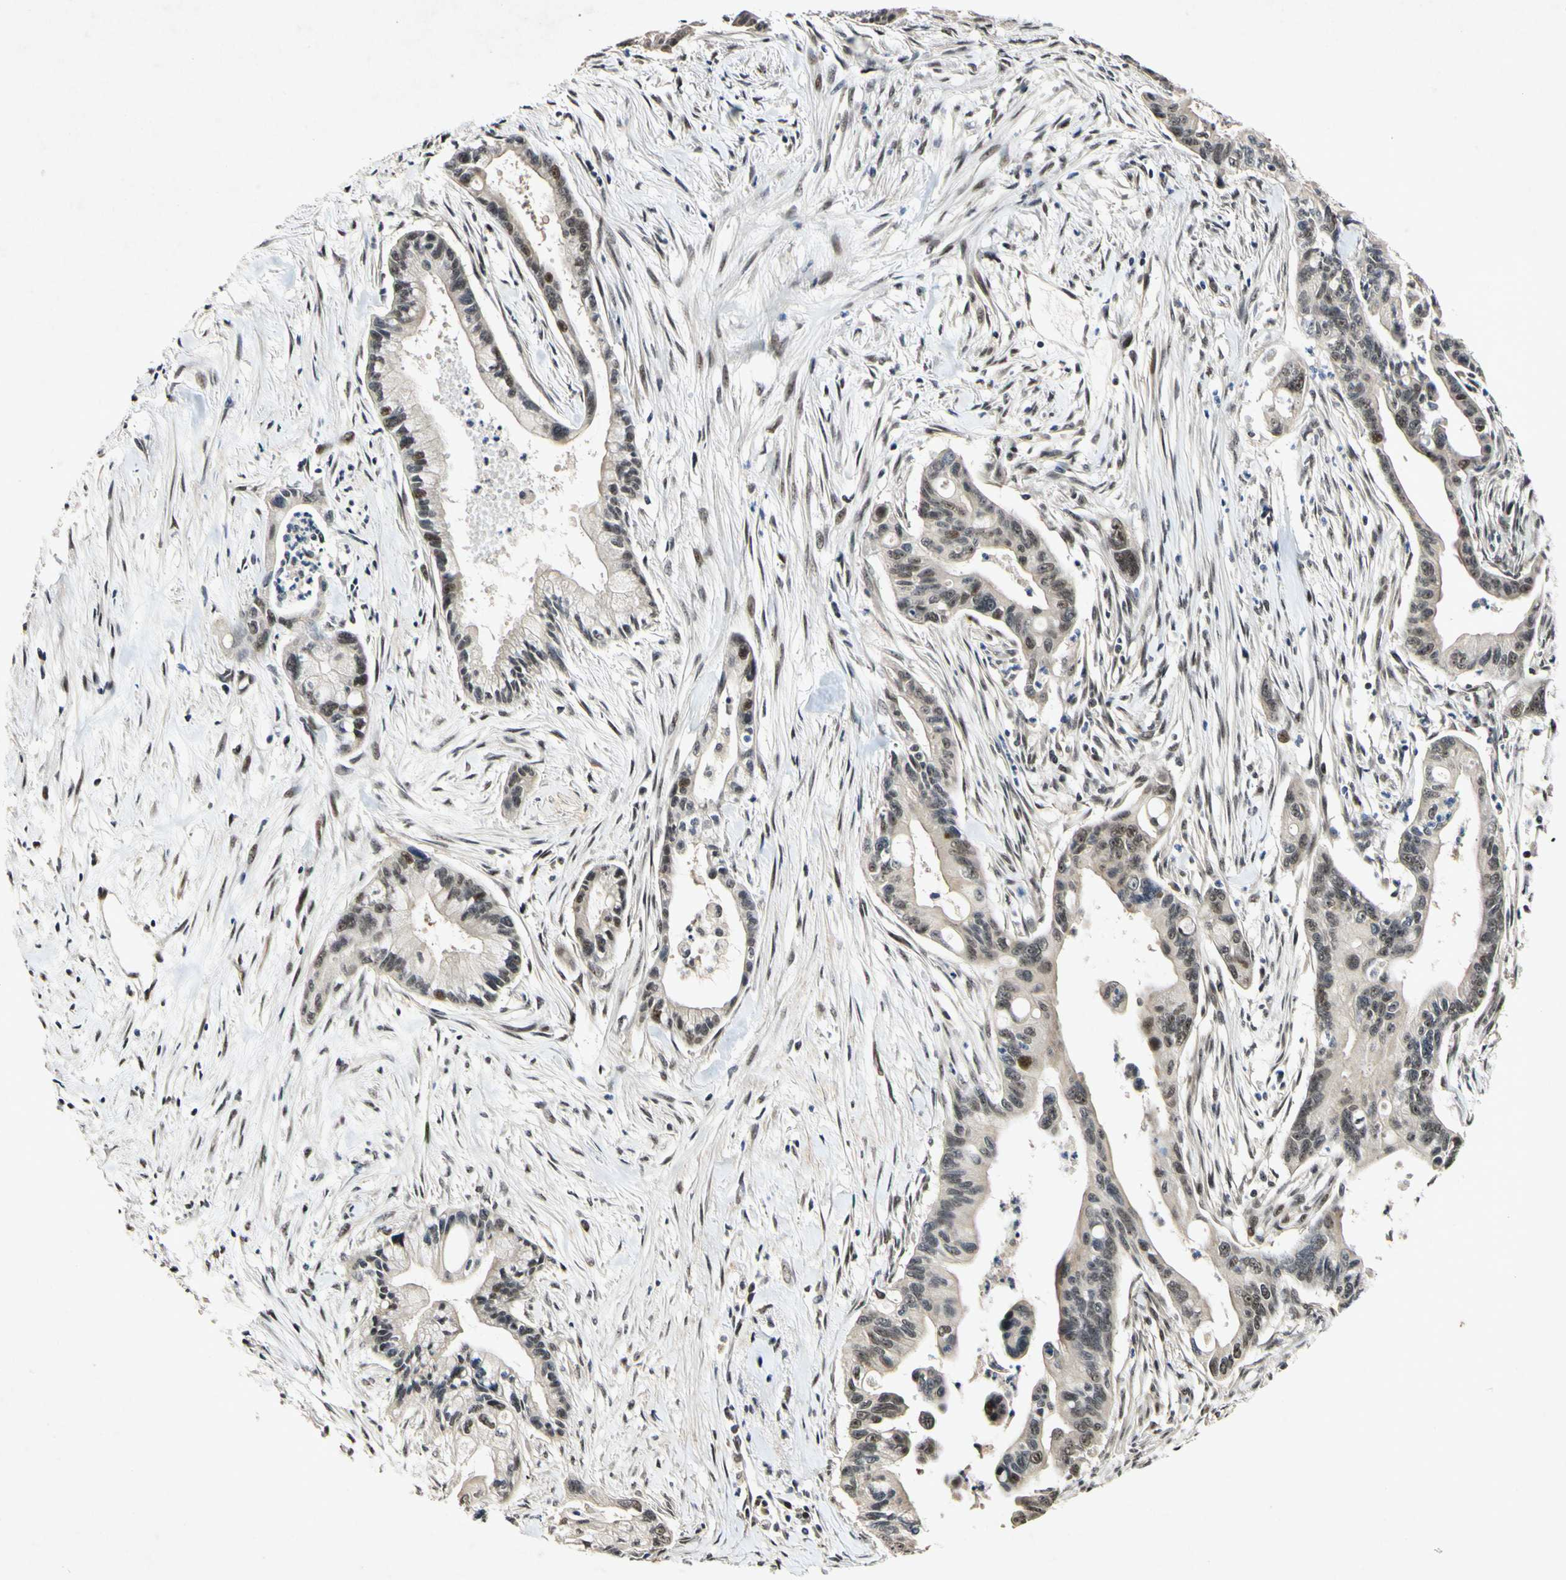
{"staining": {"intensity": "weak", "quantity": "25%-75%", "location": "cytoplasmic/membranous,nuclear"}, "tissue": "pancreatic cancer", "cell_type": "Tumor cells", "image_type": "cancer", "snomed": [{"axis": "morphology", "description": "Adenocarcinoma, NOS"}, {"axis": "topography", "description": "Pancreas"}], "caption": "A low amount of weak cytoplasmic/membranous and nuclear expression is identified in approximately 25%-75% of tumor cells in pancreatic cancer (adenocarcinoma) tissue.", "gene": "POLR2F", "patient": {"sex": "male", "age": 70}}